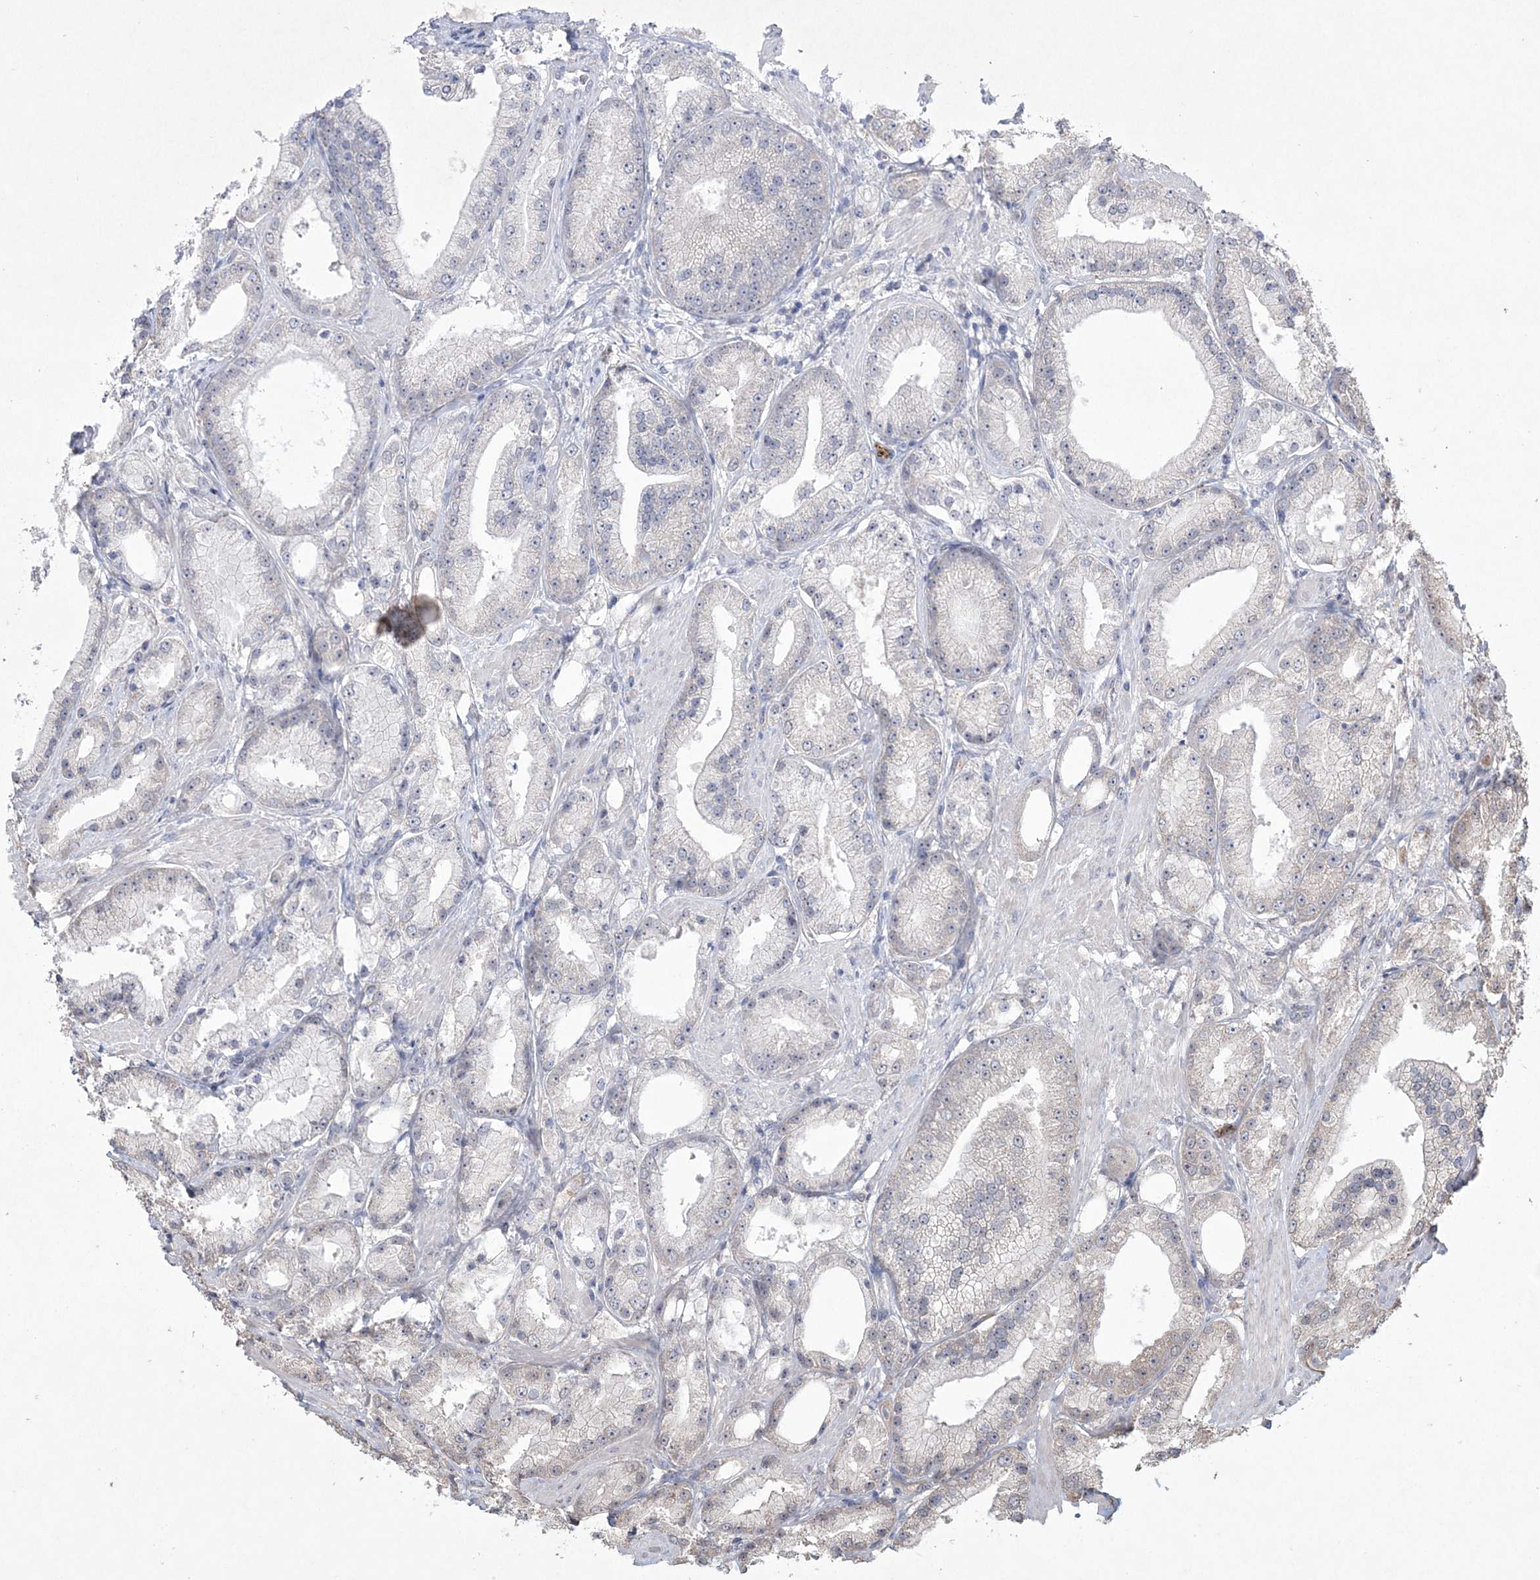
{"staining": {"intensity": "negative", "quantity": "none", "location": "none"}, "tissue": "prostate cancer", "cell_type": "Tumor cells", "image_type": "cancer", "snomed": [{"axis": "morphology", "description": "Adenocarcinoma, Low grade"}, {"axis": "topography", "description": "Prostate"}], "caption": "Immunohistochemistry histopathology image of human prostate cancer stained for a protein (brown), which exhibits no staining in tumor cells.", "gene": "DPCD", "patient": {"sex": "male", "age": 67}}